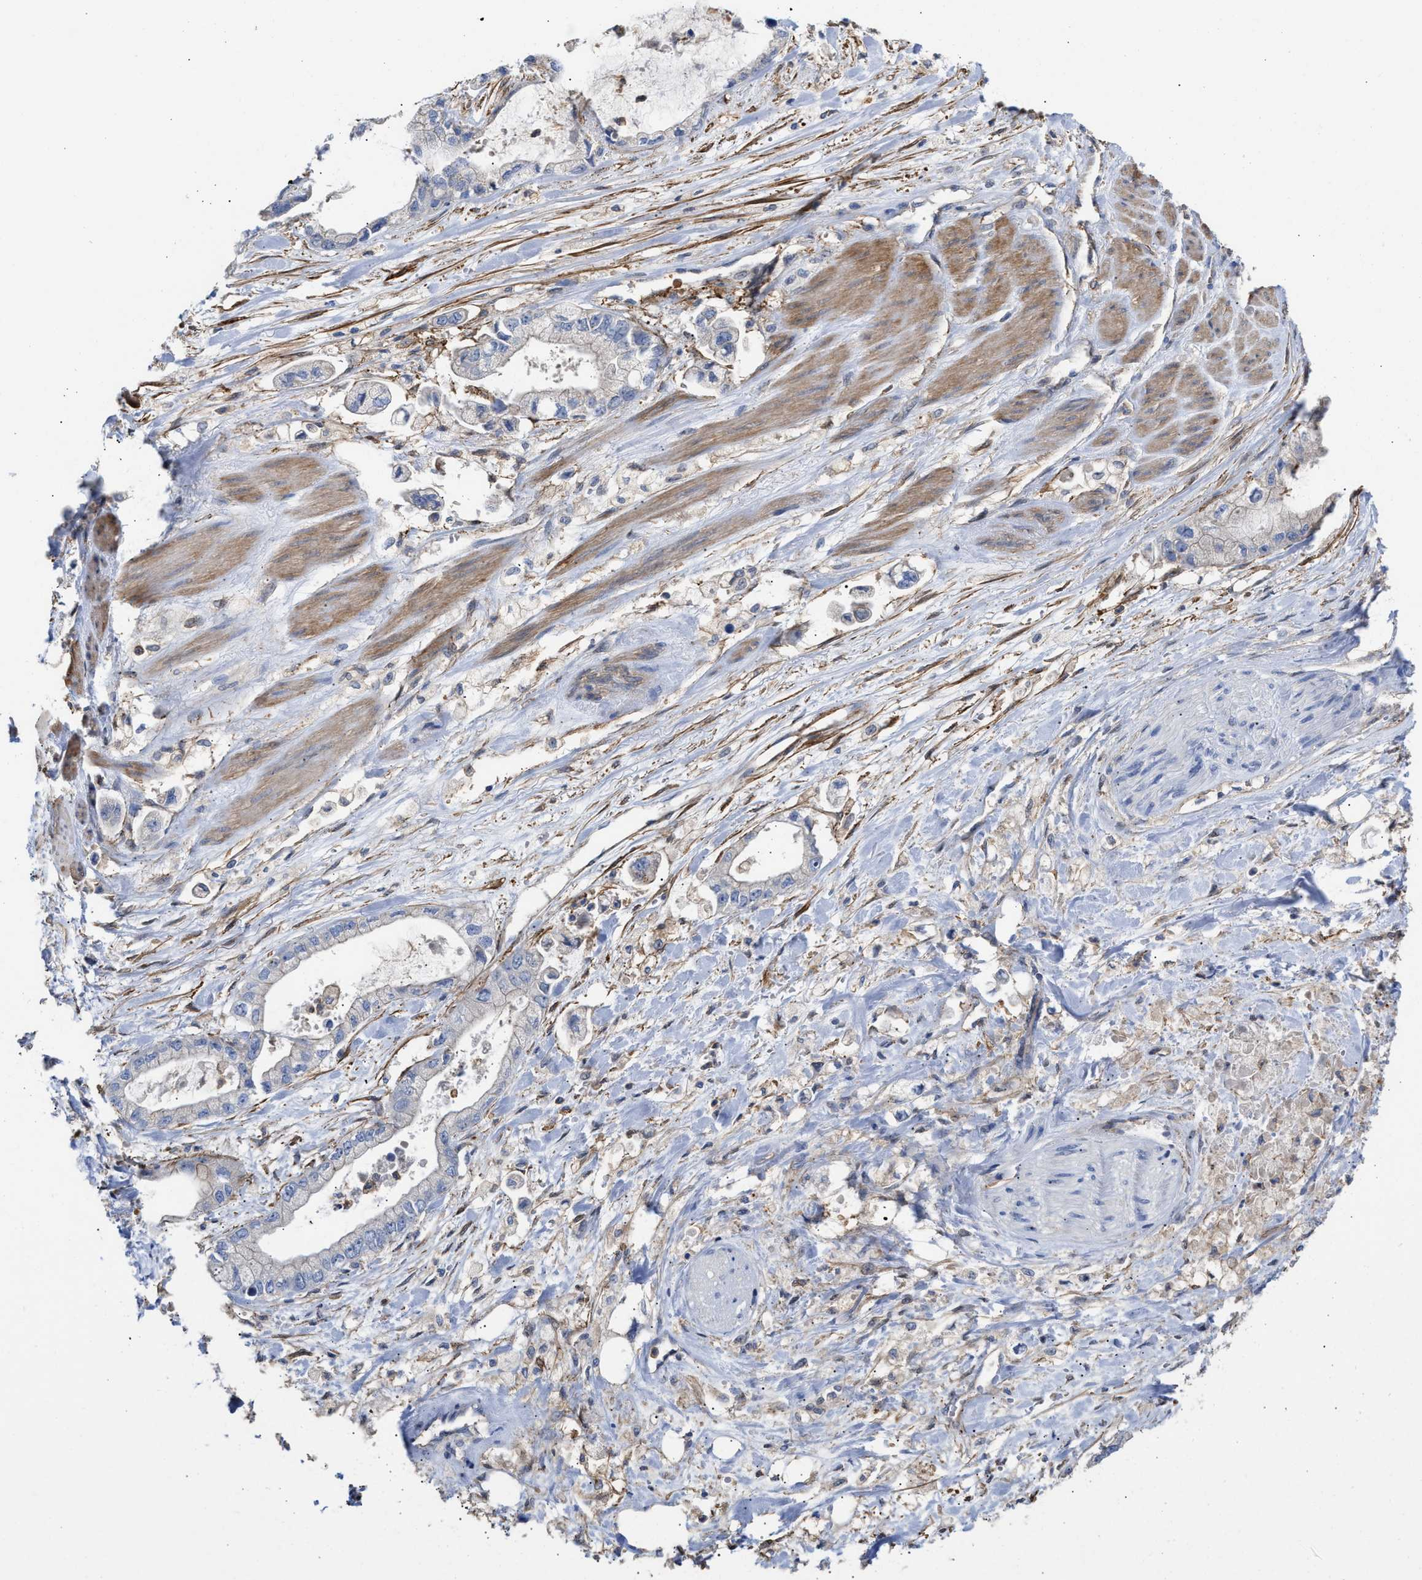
{"staining": {"intensity": "negative", "quantity": "none", "location": "none"}, "tissue": "stomach cancer", "cell_type": "Tumor cells", "image_type": "cancer", "snomed": [{"axis": "morphology", "description": "Normal tissue, NOS"}, {"axis": "morphology", "description": "Adenocarcinoma, NOS"}, {"axis": "topography", "description": "Stomach"}], "caption": "This photomicrograph is of adenocarcinoma (stomach) stained with immunohistochemistry (IHC) to label a protein in brown with the nuclei are counter-stained blue. There is no staining in tumor cells.", "gene": "HS3ST5", "patient": {"sex": "male", "age": 62}}